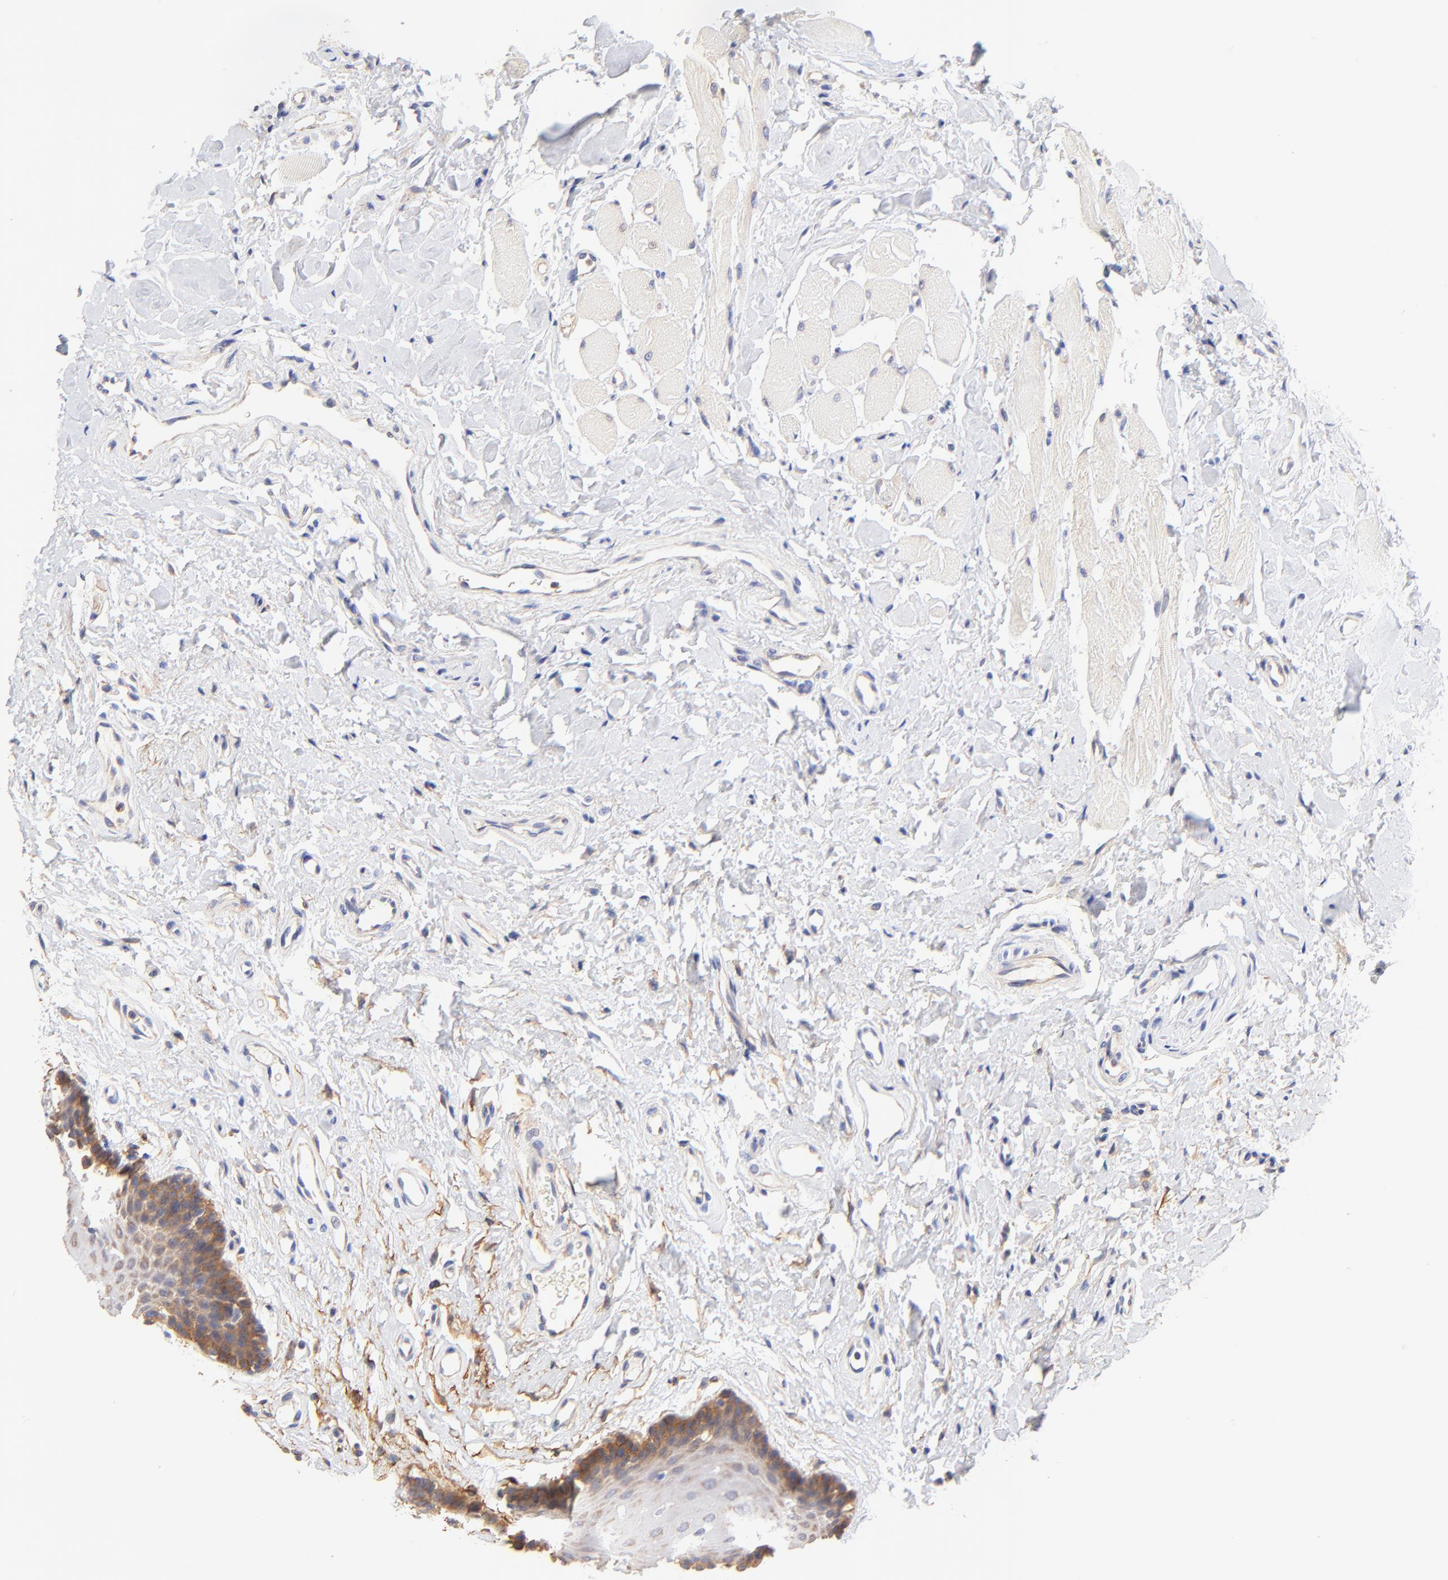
{"staining": {"intensity": "moderate", "quantity": "25%-75%", "location": "cytoplasmic/membranous"}, "tissue": "oral mucosa", "cell_type": "Squamous epithelial cells", "image_type": "normal", "snomed": [{"axis": "morphology", "description": "Normal tissue, NOS"}, {"axis": "topography", "description": "Oral tissue"}], "caption": "Immunohistochemistry micrograph of benign oral mucosa stained for a protein (brown), which demonstrates medium levels of moderate cytoplasmic/membranous staining in about 25%-75% of squamous epithelial cells.", "gene": "PTK7", "patient": {"sex": "male", "age": 62}}